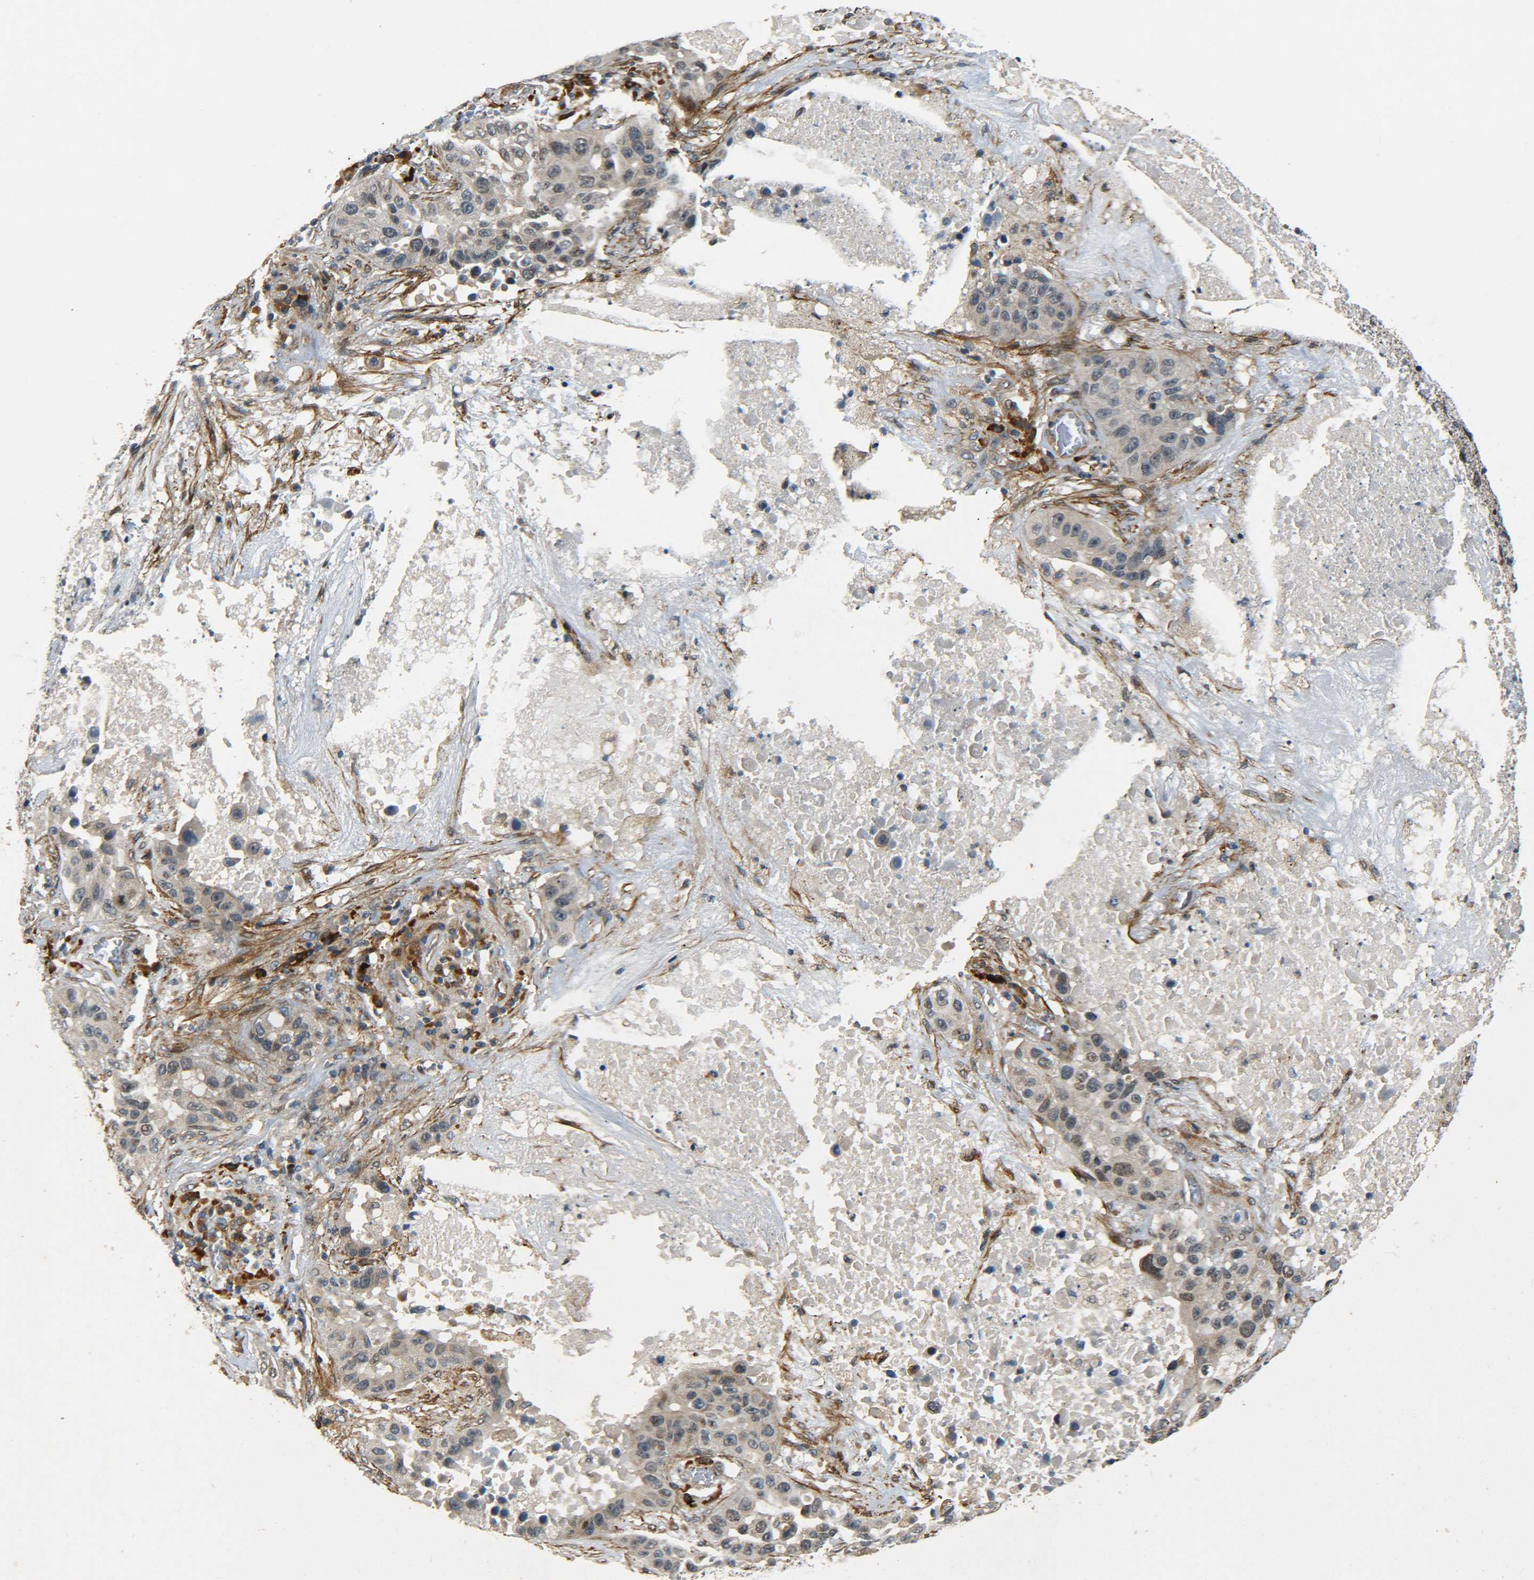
{"staining": {"intensity": "weak", "quantity": "25%-75%", "location": "nuclear"}, "tissue": "lung cancer", "cell_type": "Tumor cells", "image_type": "cancer", "snomed": [{"axis": "morphology", "description": "Squamous cell carcinoma, NOS"}, {"axis": "topography", "description": "Lung"}], "caption": "Immunohistochemical staining of lung squamous cell carcinoma displays weak nuclear protein staining in about 25%-75% of tumor cells. The protein of interest is shown in brown color, while the nuclei are stained blue.", "gene": "MEIS1", "patient": {"sex": "male", "age": 57}}